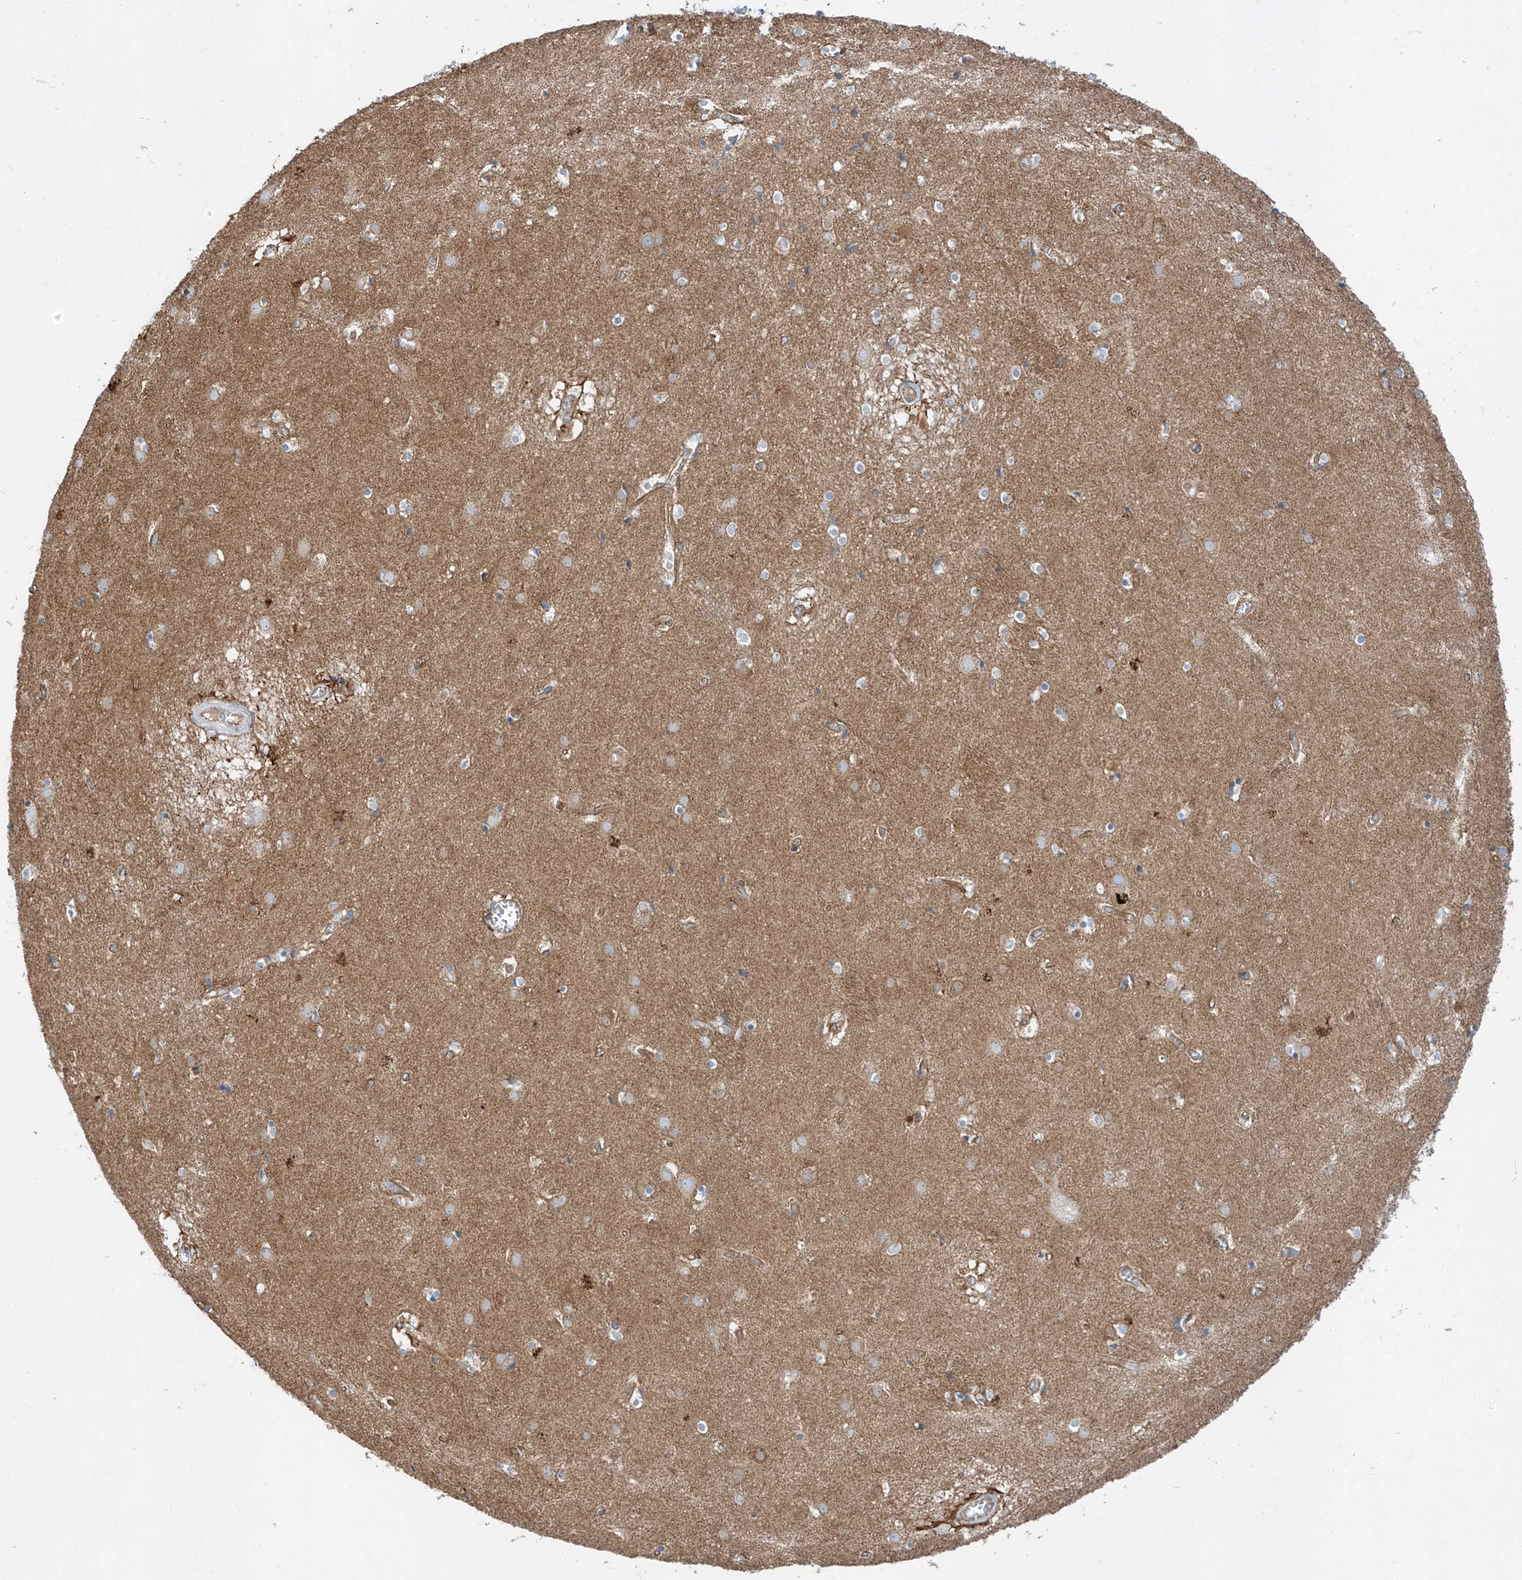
{"staining": {"intensity": "weak", "quantity": "25%-75%", "location": "cytoplasmic/membranous"}, "tissue": "caudate", "cell_type": "Glial cells", "image_type": "normal", "snomed": [{"axis": "morphology", "description": "Normal tissue, NOS"}, {"axis": "topography", "description": "Lateral ventricle wall"}], "caption": "An IHC micrograph of unremarkable tissue is shown. Protein staining in brown shows weak cytoplasmic/membranous positivity in caudate within glial cells.", "gene": "EPHX4", "patient": {"sex": "male", "age": 70}}